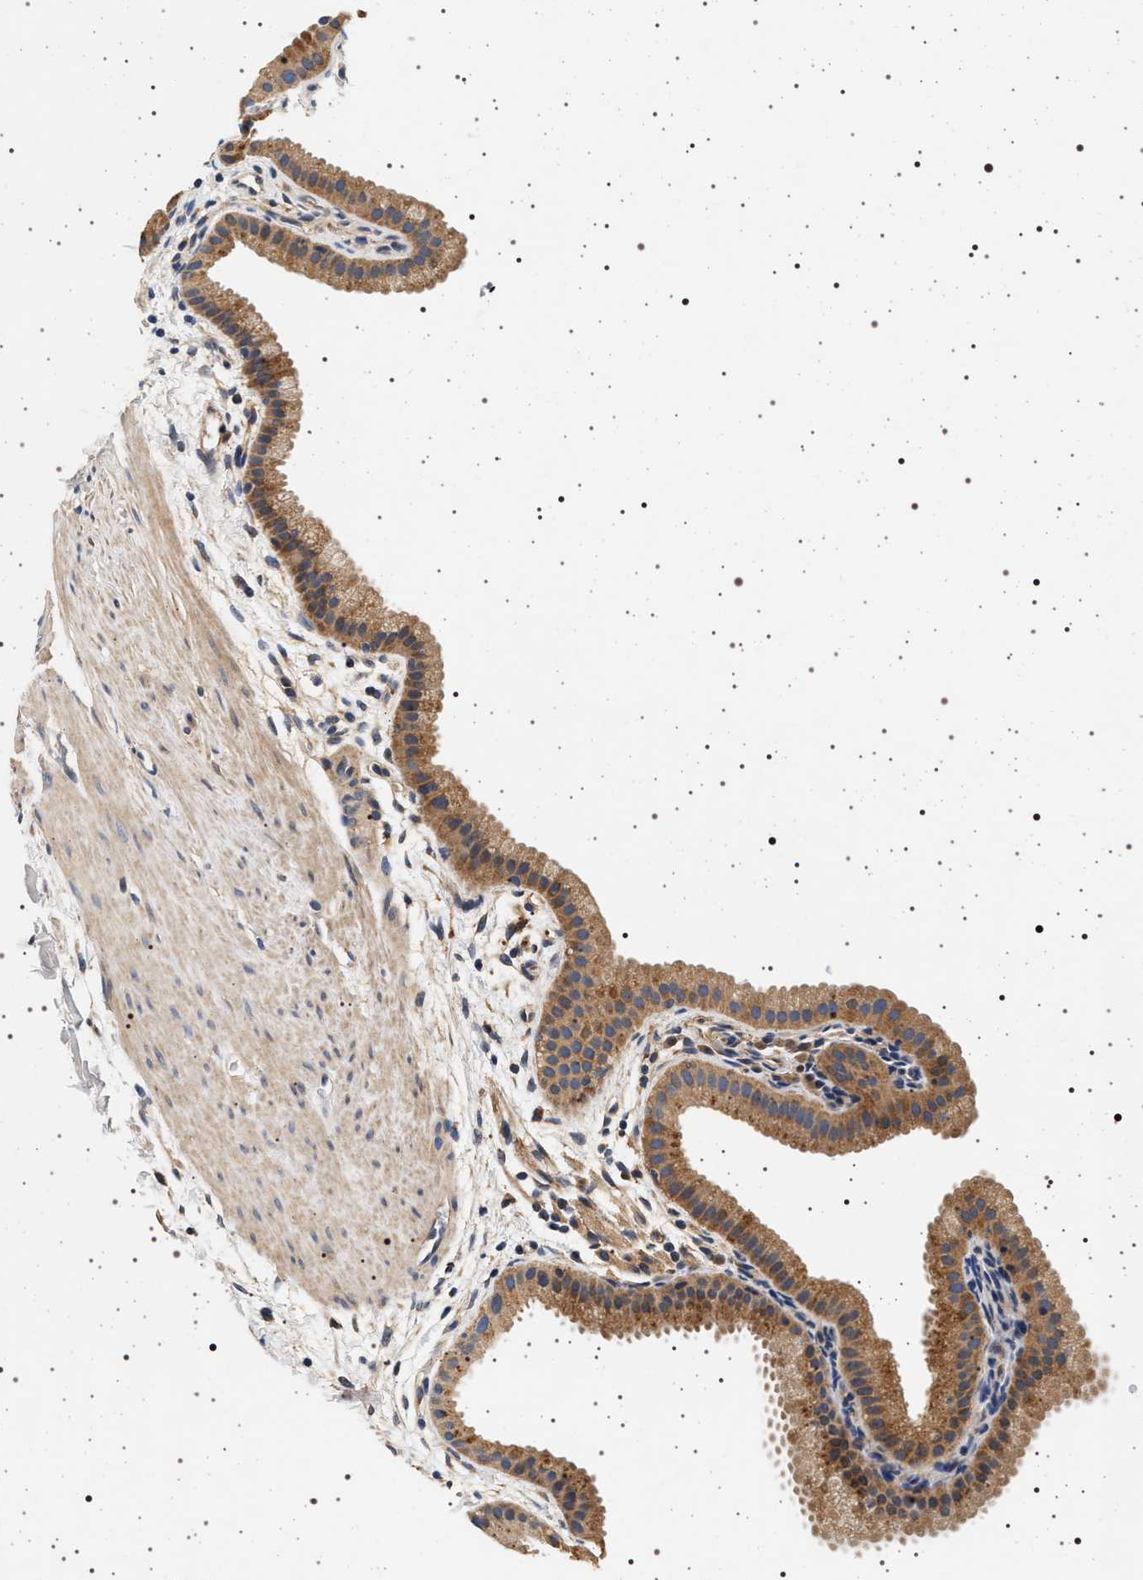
{"staining": {"intensity": "moderate", "quantity": ">75%", "location": "cytoplasmic/membranous"}, "tissue": "gallbladder", "cell_type": "Glandular cells", "image_type": "normal", "snomed": [{"axis": "morphology", "description": "Normal tissue, NOS"}, {"axis": "topography", "description": "Gallbladder"}], "caption": "This photomicrograph exhibits immunohistochemistry staining of normal human gallbladder, with medium moderate cytoplasmic/membranous expression in about >75% of glandular cells.", "gene": "DCBLD2", "patient": {"sex": "female", "age": 64}}